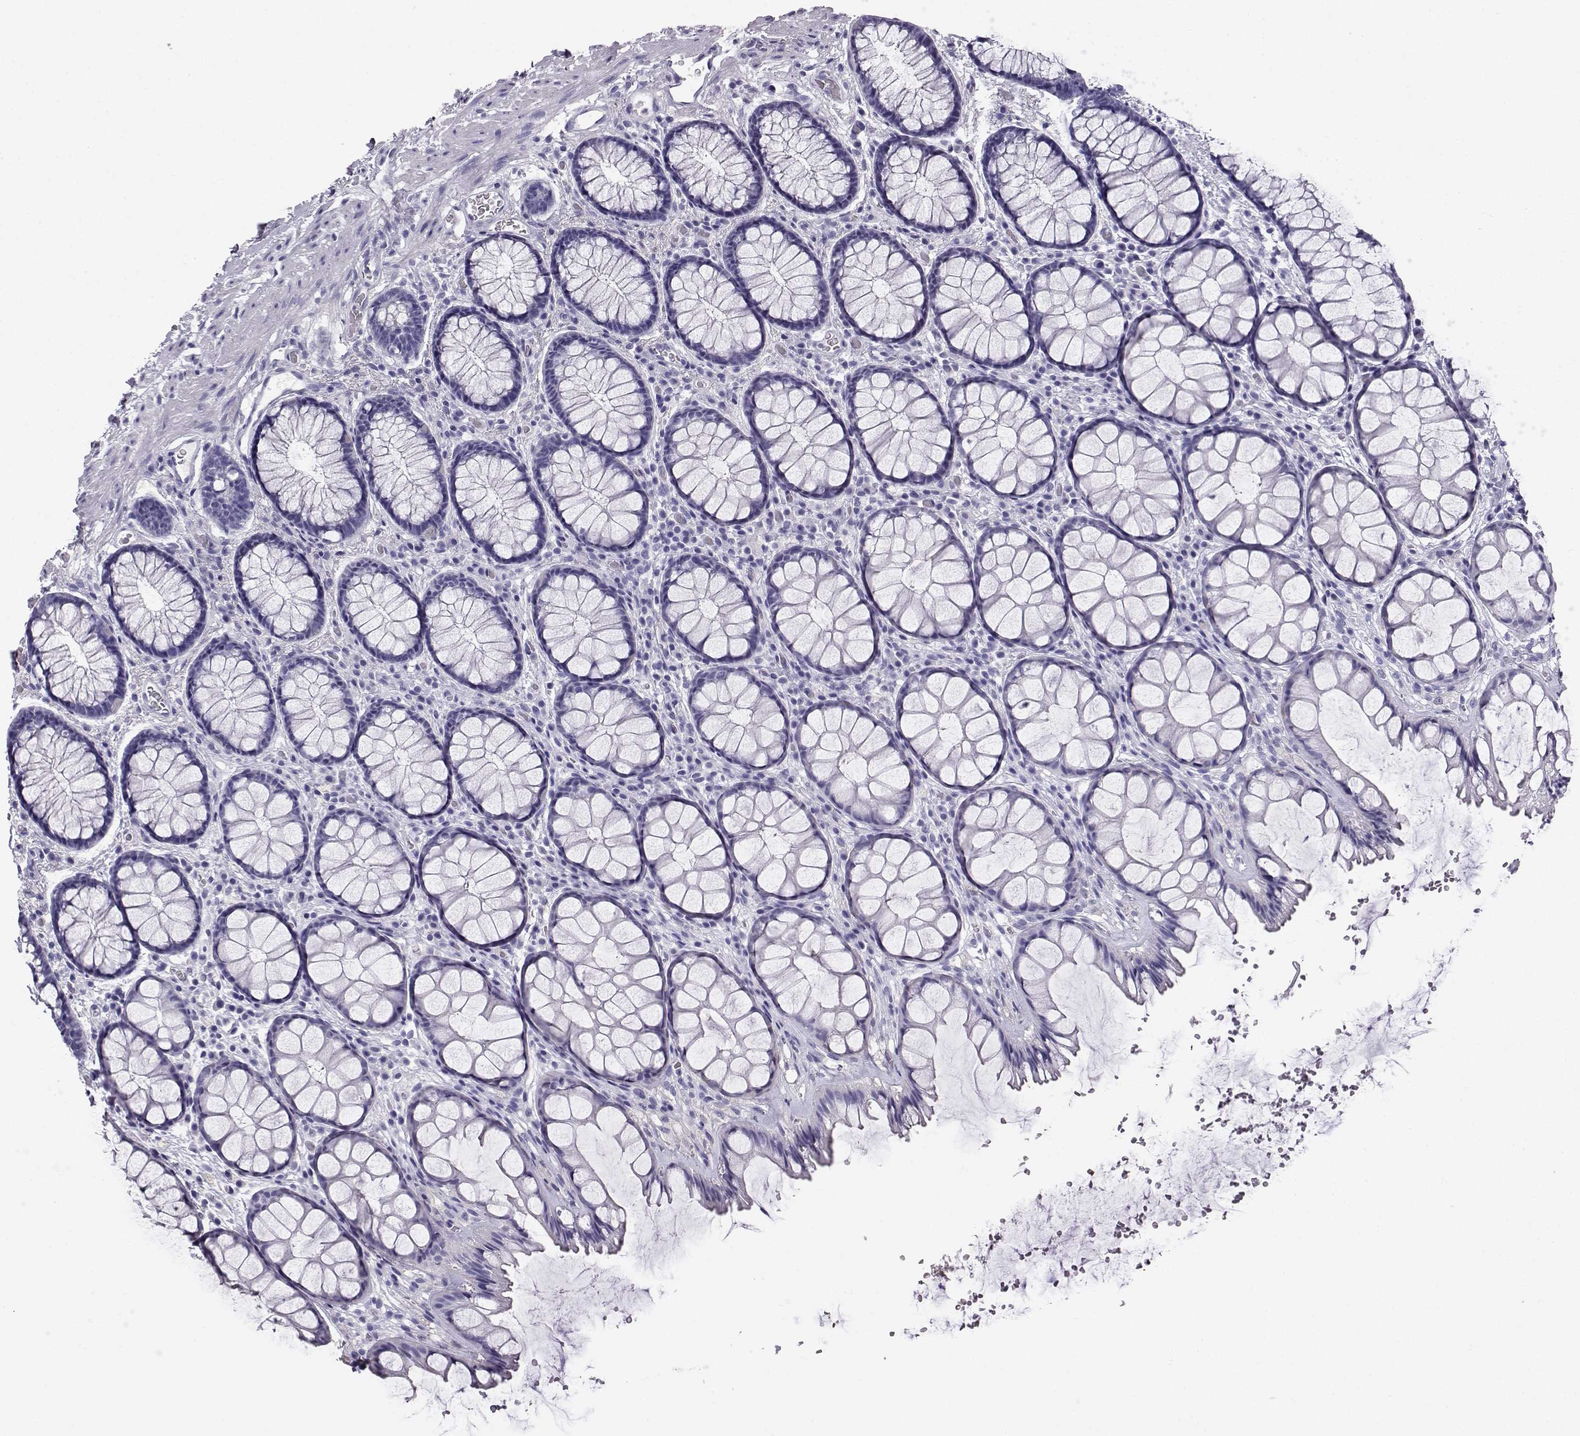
{"staining": {"intensity": "negative", "quantity": "none", "location": "none"}, "tissue": "rectum", "cell_type": "Glandular cells", "image_type": "normal", "snomed": [{"axis": "morphology", "description": "Normal tissue, NOS"}, {"axis": "topography", "description": "Rectum"}], "caption": "Immunohistochemistry of benign human rectum exhibits no expression in glandular cells.", "gene": "AKR1B1", "patient": {"sex": "female", "age": 62}}